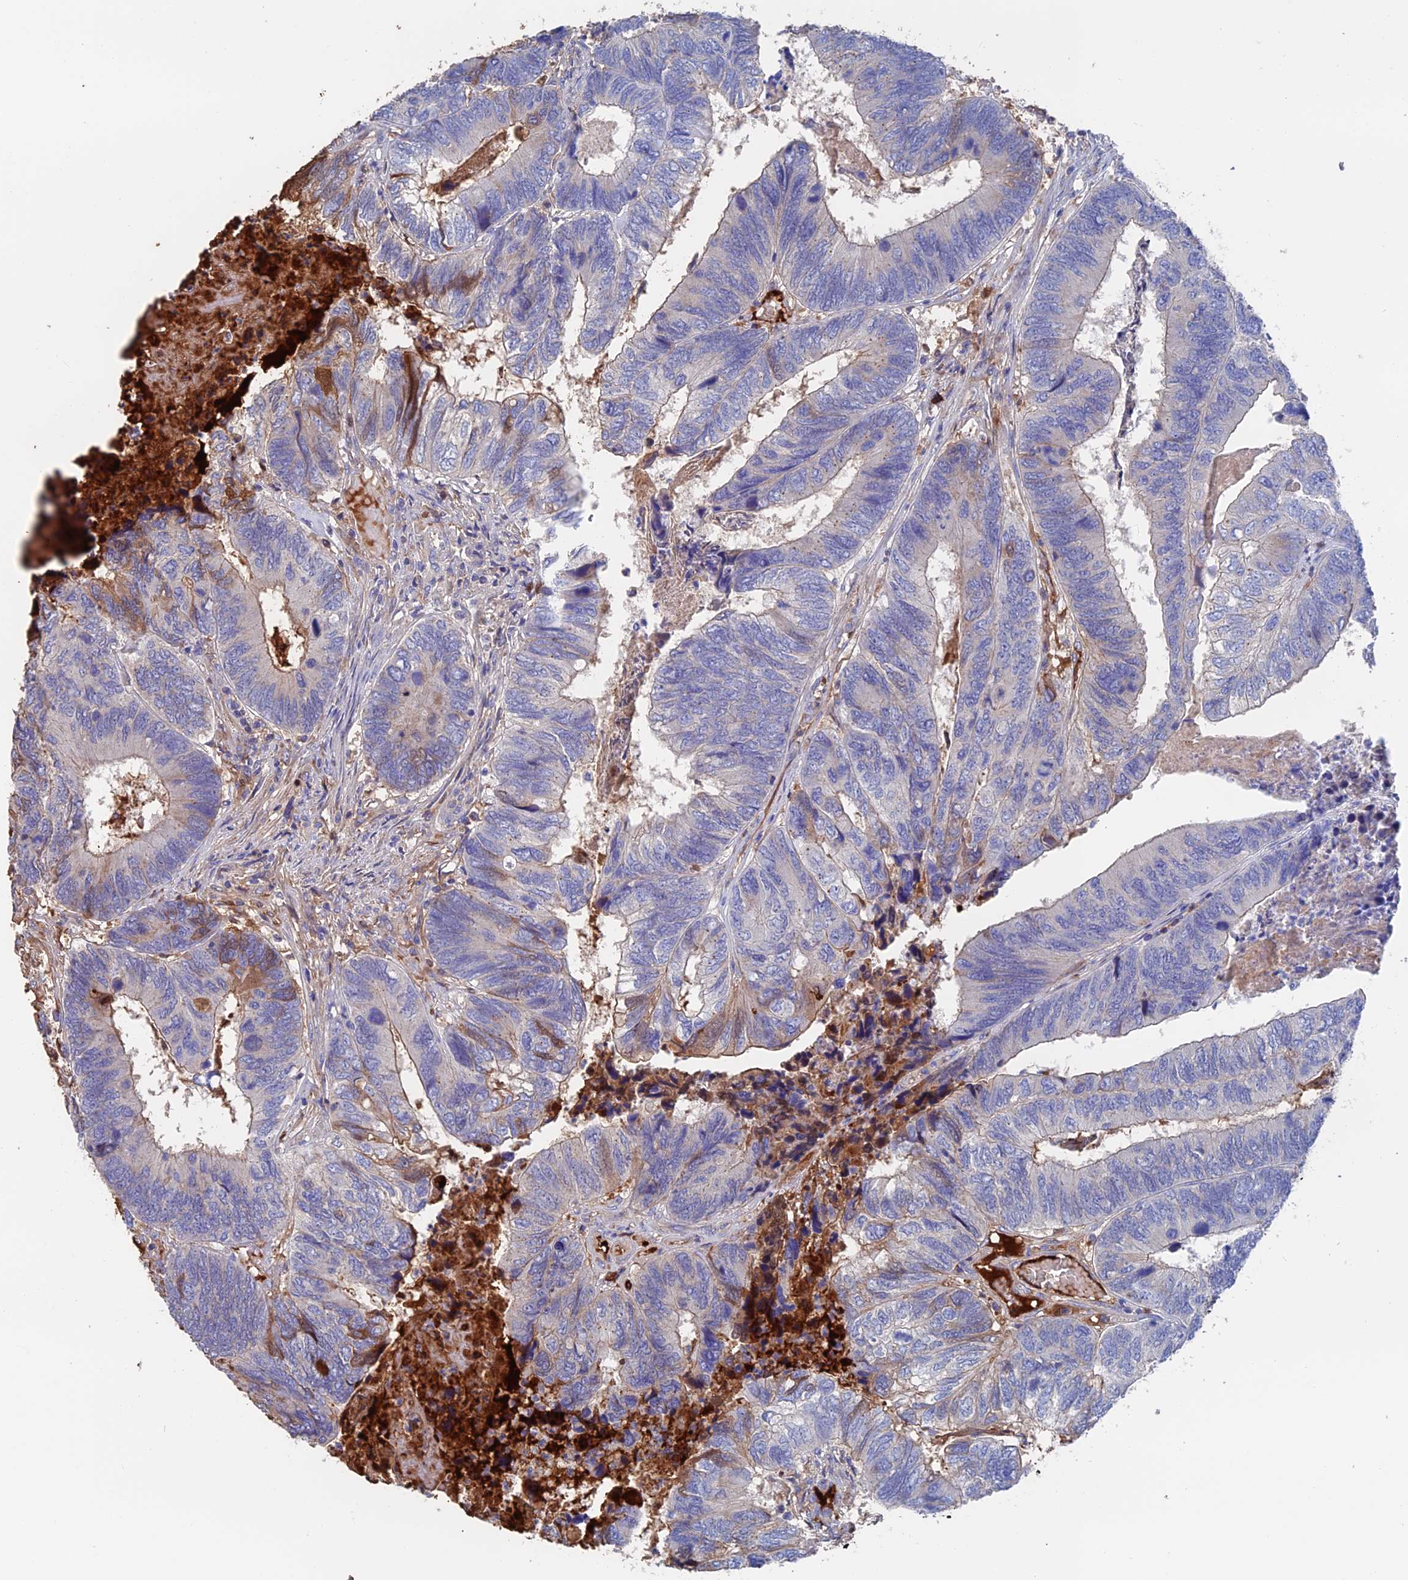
{"staining": {"intensity": "moderate", "quantity": "<25%", "location": "cytoplasmic/membranous"}, "tissue": "colorectal cancer", "cell_type": "Tumor cells", "image_type": "cancer", "snomed": [{"axis": "morphology", "description": "Adenocarcinoma, NOS"}, {"axis": "topography", "description": "Colon"}], "caption": "The image exhibits a brown stain indicating the presence of a protein in the cytoplasmic/membranous of tumor cells in adenocarcinoma (colorectal).", "gene": "HPF1", "patient": {"sex": "female", "age": 67}}